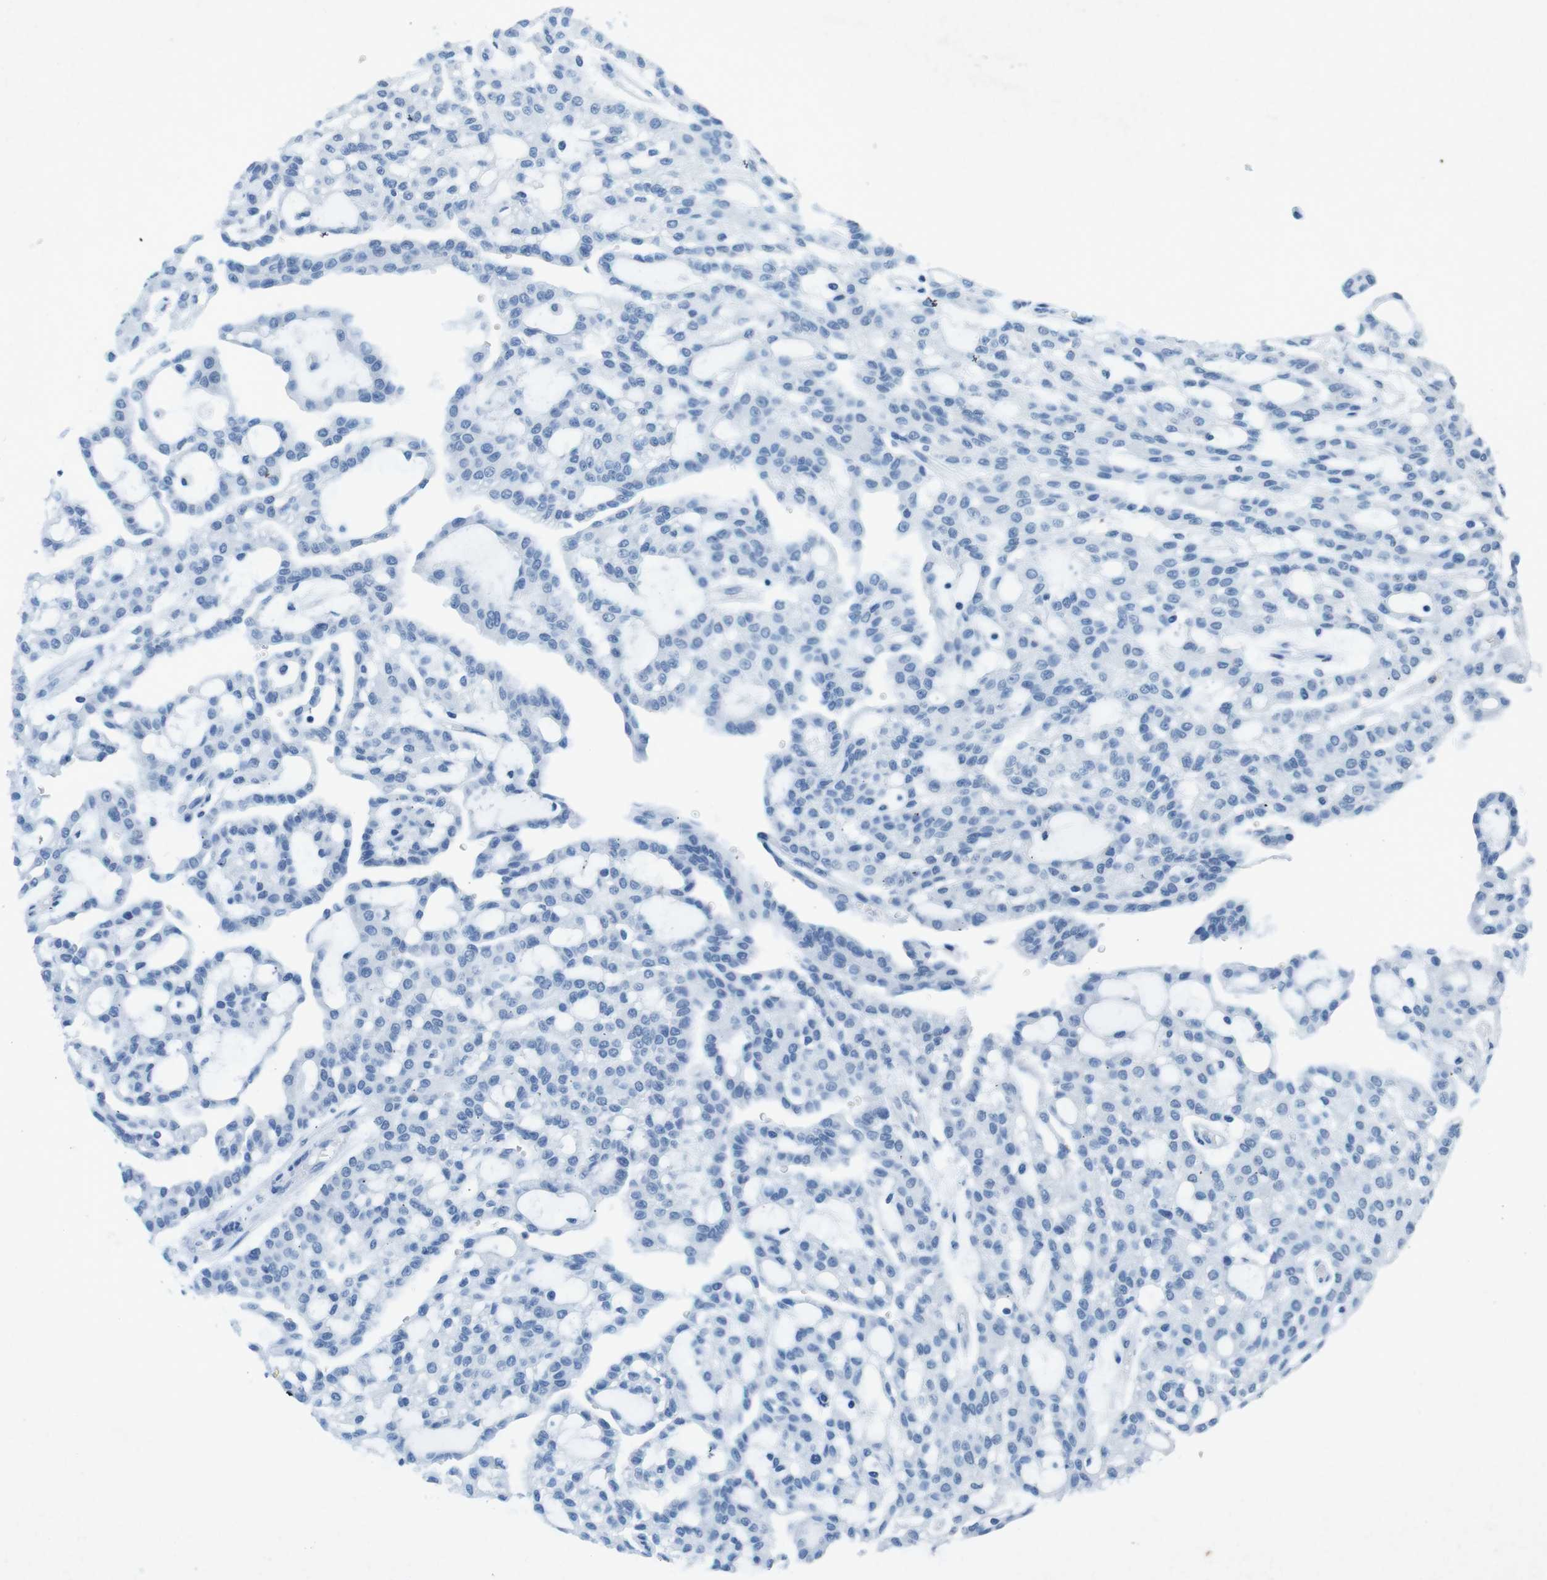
{"staining": {"intensity": "negative", "quantity": "none", "location": "none"}, "tissue": "renal cancer", "cell_type": "Tumor cells", "image_type": "cancer", "snomed": [{"axis": "morphology", "description": "Adenocarcinoma, NOS"}, {"axis": "topography", "description": "Kidney"}], "caption": "Micrograph shows no protein positivity in tumor cells of renal cancer (adenocarcinoma) tissue. (DAB immunohistochemistry visualized using brightfield microscopy, high magnification).", "gene": "CTAG1B", "patient": {"sex": "male", "age": 63}}